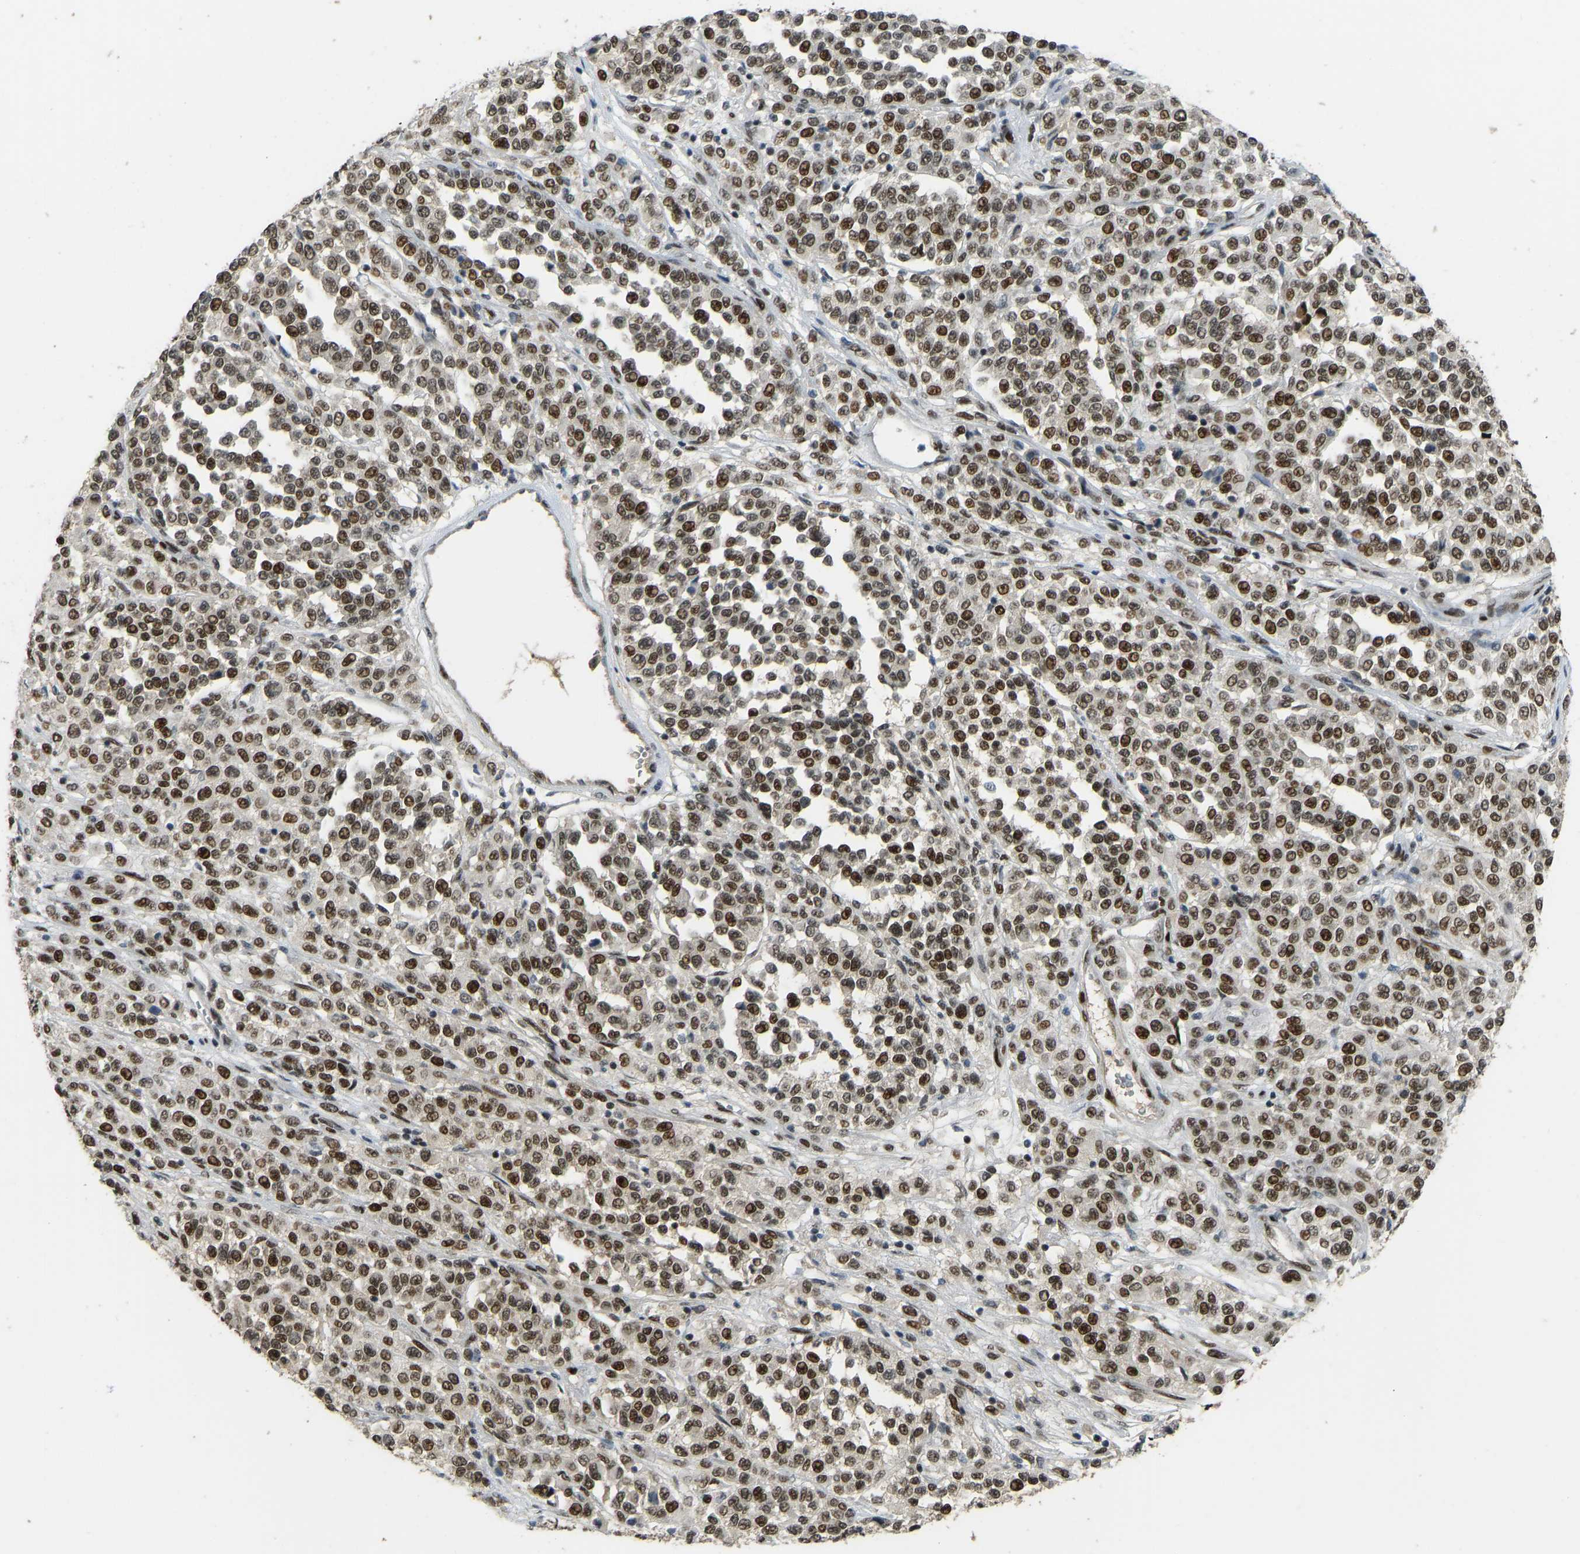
{"staining": {"intensity": "strong", "quantity": ">75%", "location": "nuclear"}, "tissue": "melanoma", "cell_type": "Tumor cells", "image_type": "cancer", "snomed": [{"axis": "morphology", "description": "Malignant melanoma, Metastatic site"}, {"axis": "topography", "description": "Pancreas"}], "caption": "An IHC micrograph of neoplastic tissue is shown. Protein staining in brown shows strong nuclear positivity in melanoma within tumor cells.", "gene": "FOXK1", "patient": {"sex": "female", "age": 30}}